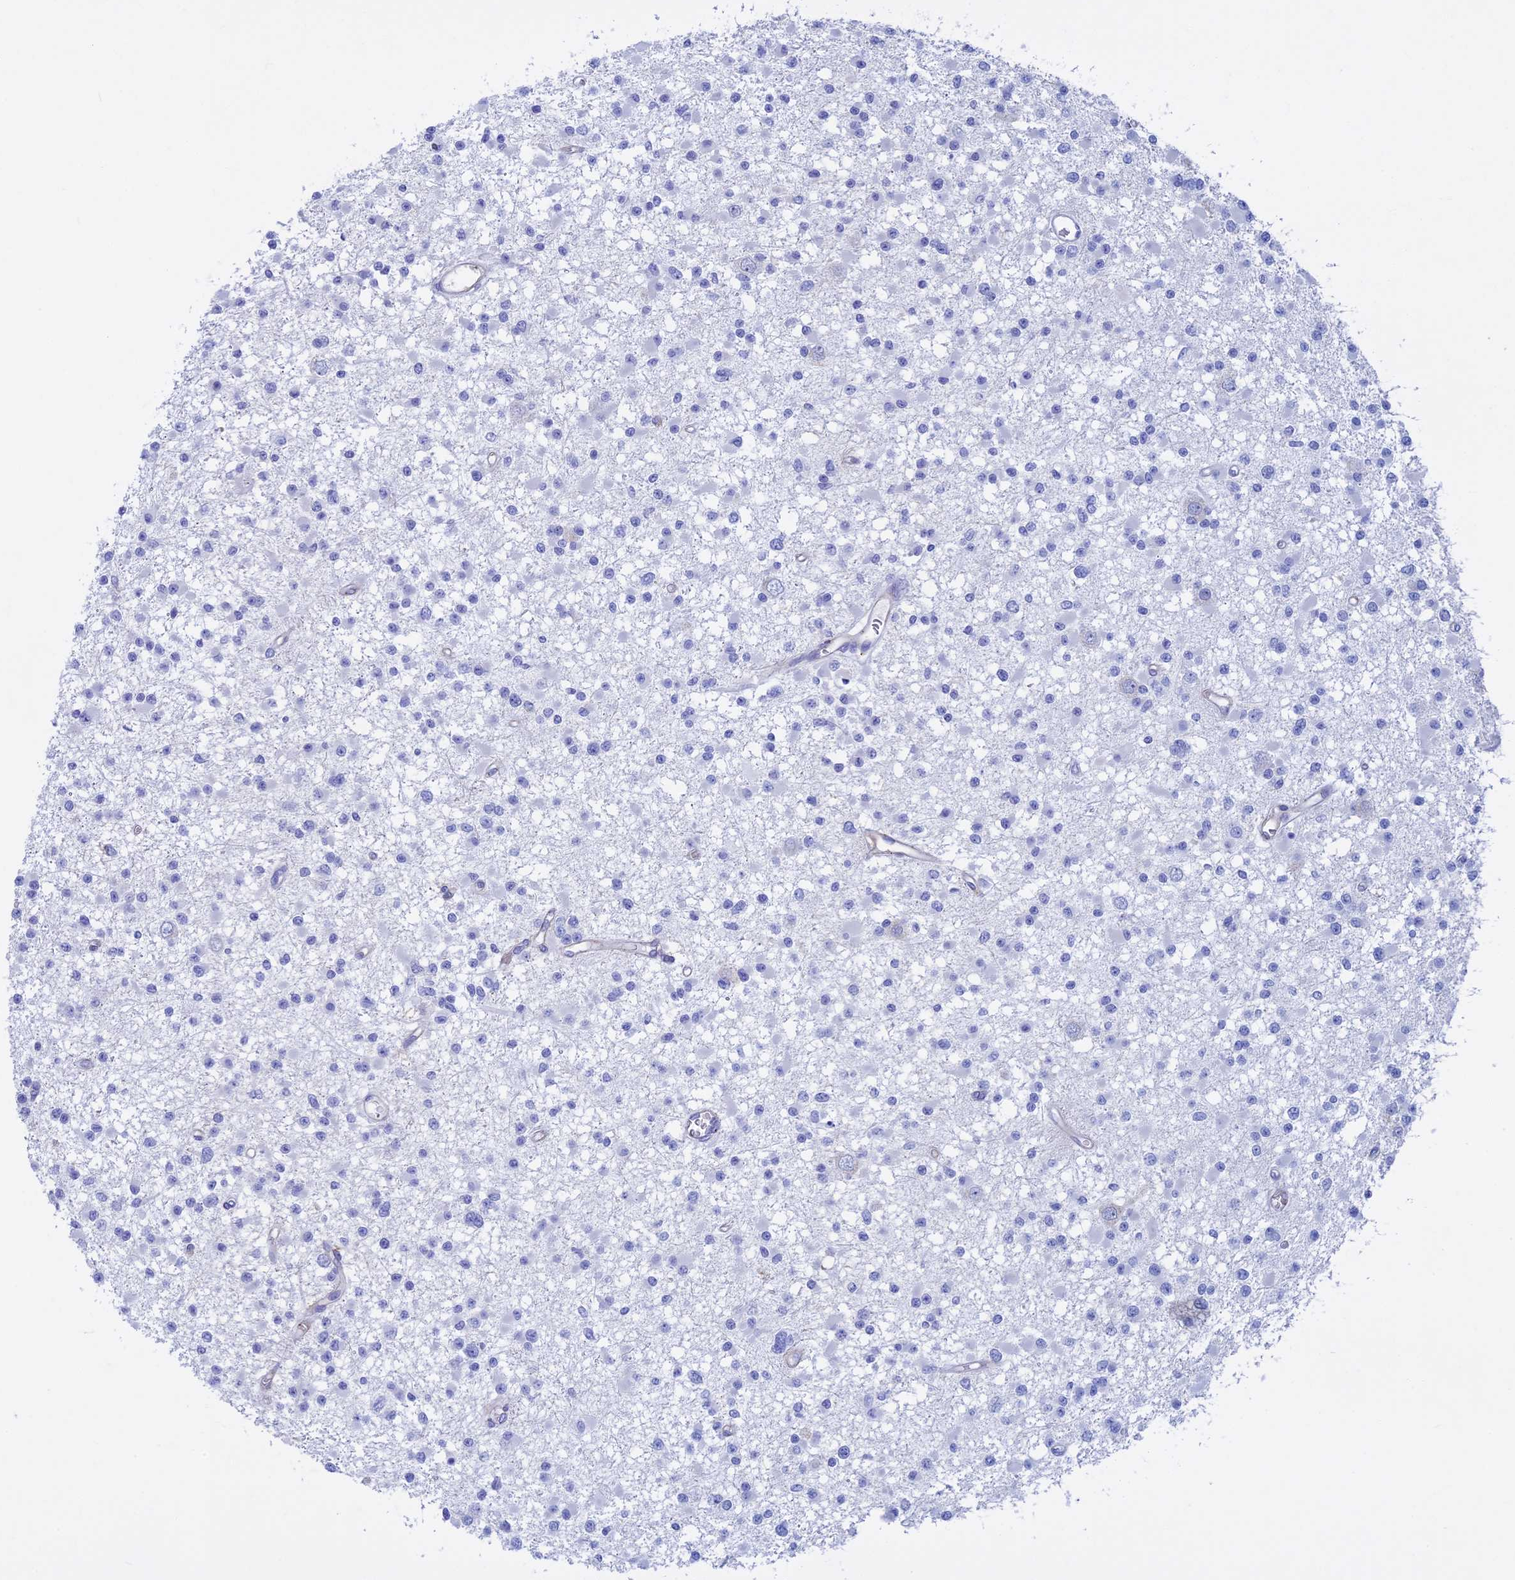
{"staining": {"intensity": "negative", "quantity": "none", "location": "none"}, "tissue": "glioma", "cell_type": "Tumor cells", "image_type": "cancer", "snomed": [{"axis": "morphology", "description": "Glioma, malignant, Low grade"}, {"axis": "topography", "description": "Brain"}], "caption": "High magnification brightfield microscopy of low-grade glioma (malignant) stained with DAB (3,3'-diaminobenzidine) (brown) and counterstained with hematoxylin (blue): tumor cells show no significant expression. Nuclei are stained in blue.", "gene": "SLC2A6", "patient": {"sex": "female", "age": 22}}